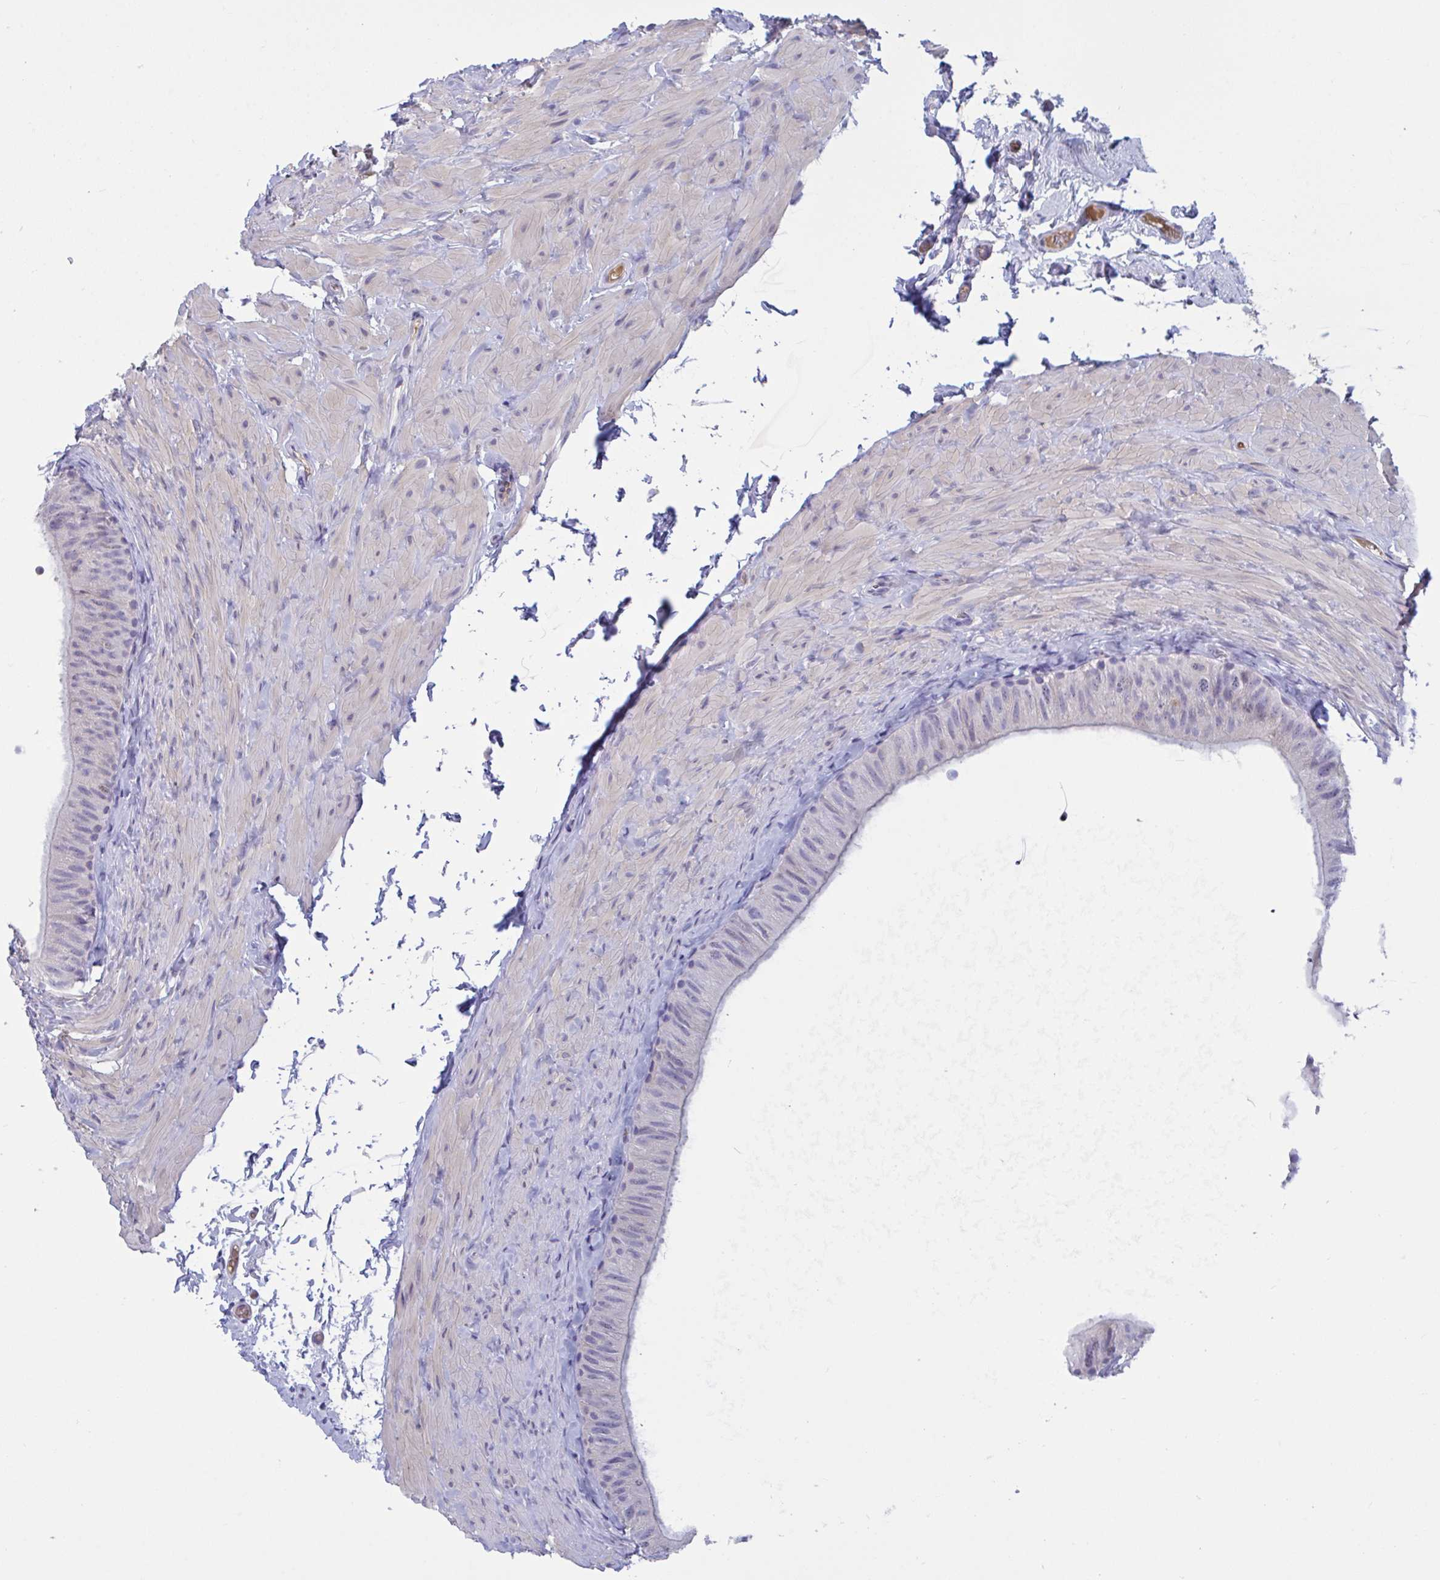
{"staining": {"intensity": "negative", "quantity": "none", "location": "none"}, "tissue": "epididymis", "cell_type": "Glandular cells", "image_type": "normal", "snomed": [{"axis": "morphology", "description": "Normal tissue, NOS"}, {"axis": "topography", "description": "Epididymis, spermatic cord, NOS"}, {"axis": "topography", "description": "Epididymis"}], "caption": "Immunohistochemistry micrograph of benign epididymis: human epididymis stained with DAB (3,3'-diaminobenzidine) displays no significant protein positivity in glandular cells.", "gene": "MS4A14", "patient": {"sex": "male", "age": 31}}